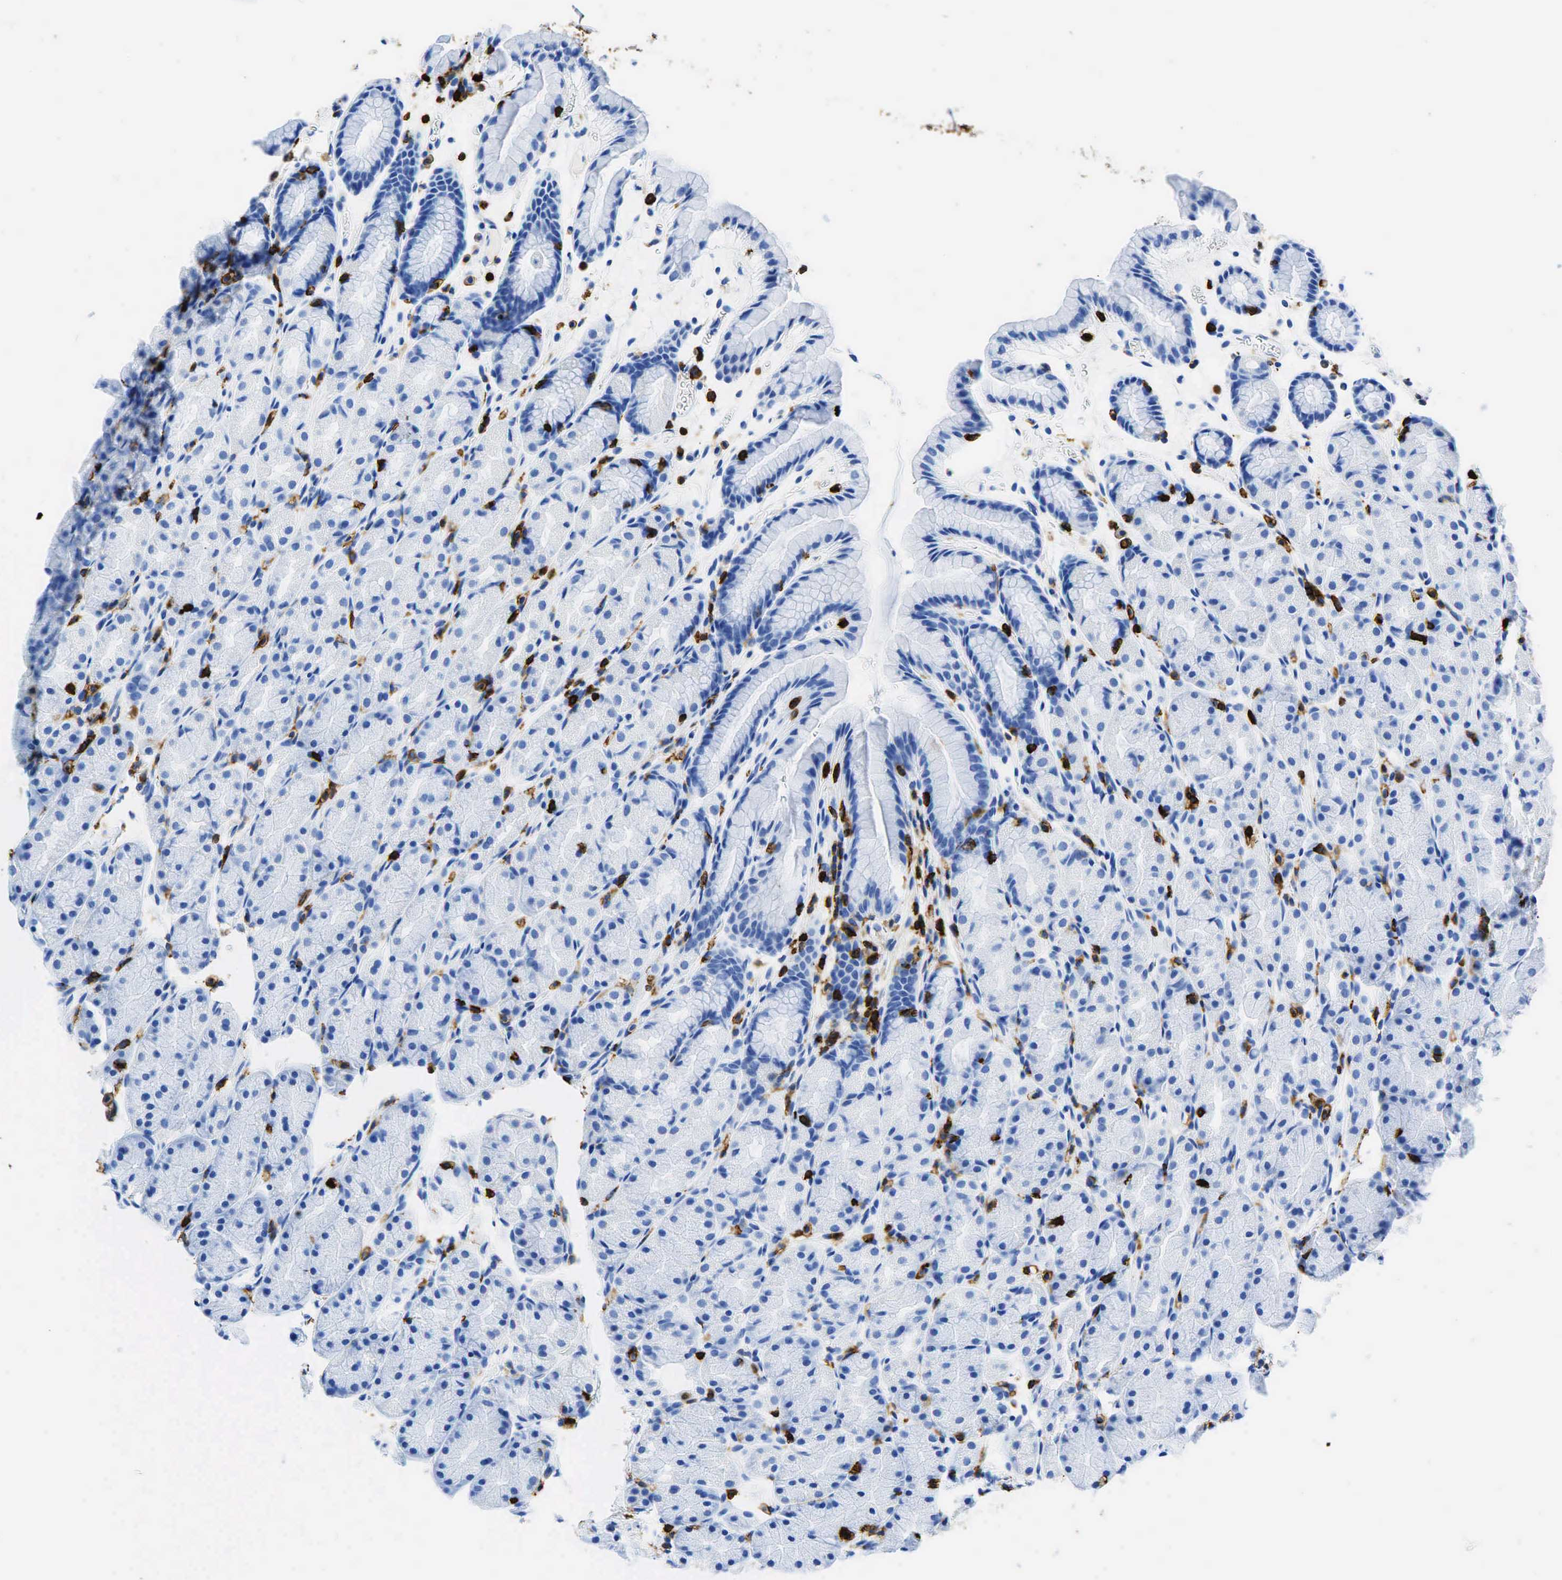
{"staining": {"intensity": "negative", "quantity": "none", "location": "none"}, "tissue": "stomach", "cell_type": "Glandular cells", "image_type": "normal", "snomed": [{"axis": "morphology", "description": "Adenocarcinoma, NOS"}, {"axis": "topography", "description": "Stomach, upper"}], "caption": "A high-resolution histopathology image shows immunohistochemistry (IHC) staining of normal stomach, which reveals no significant staining in glandular cells.", "gene": "PTPRC", "patient": {"sex": "male", "age": 47}}